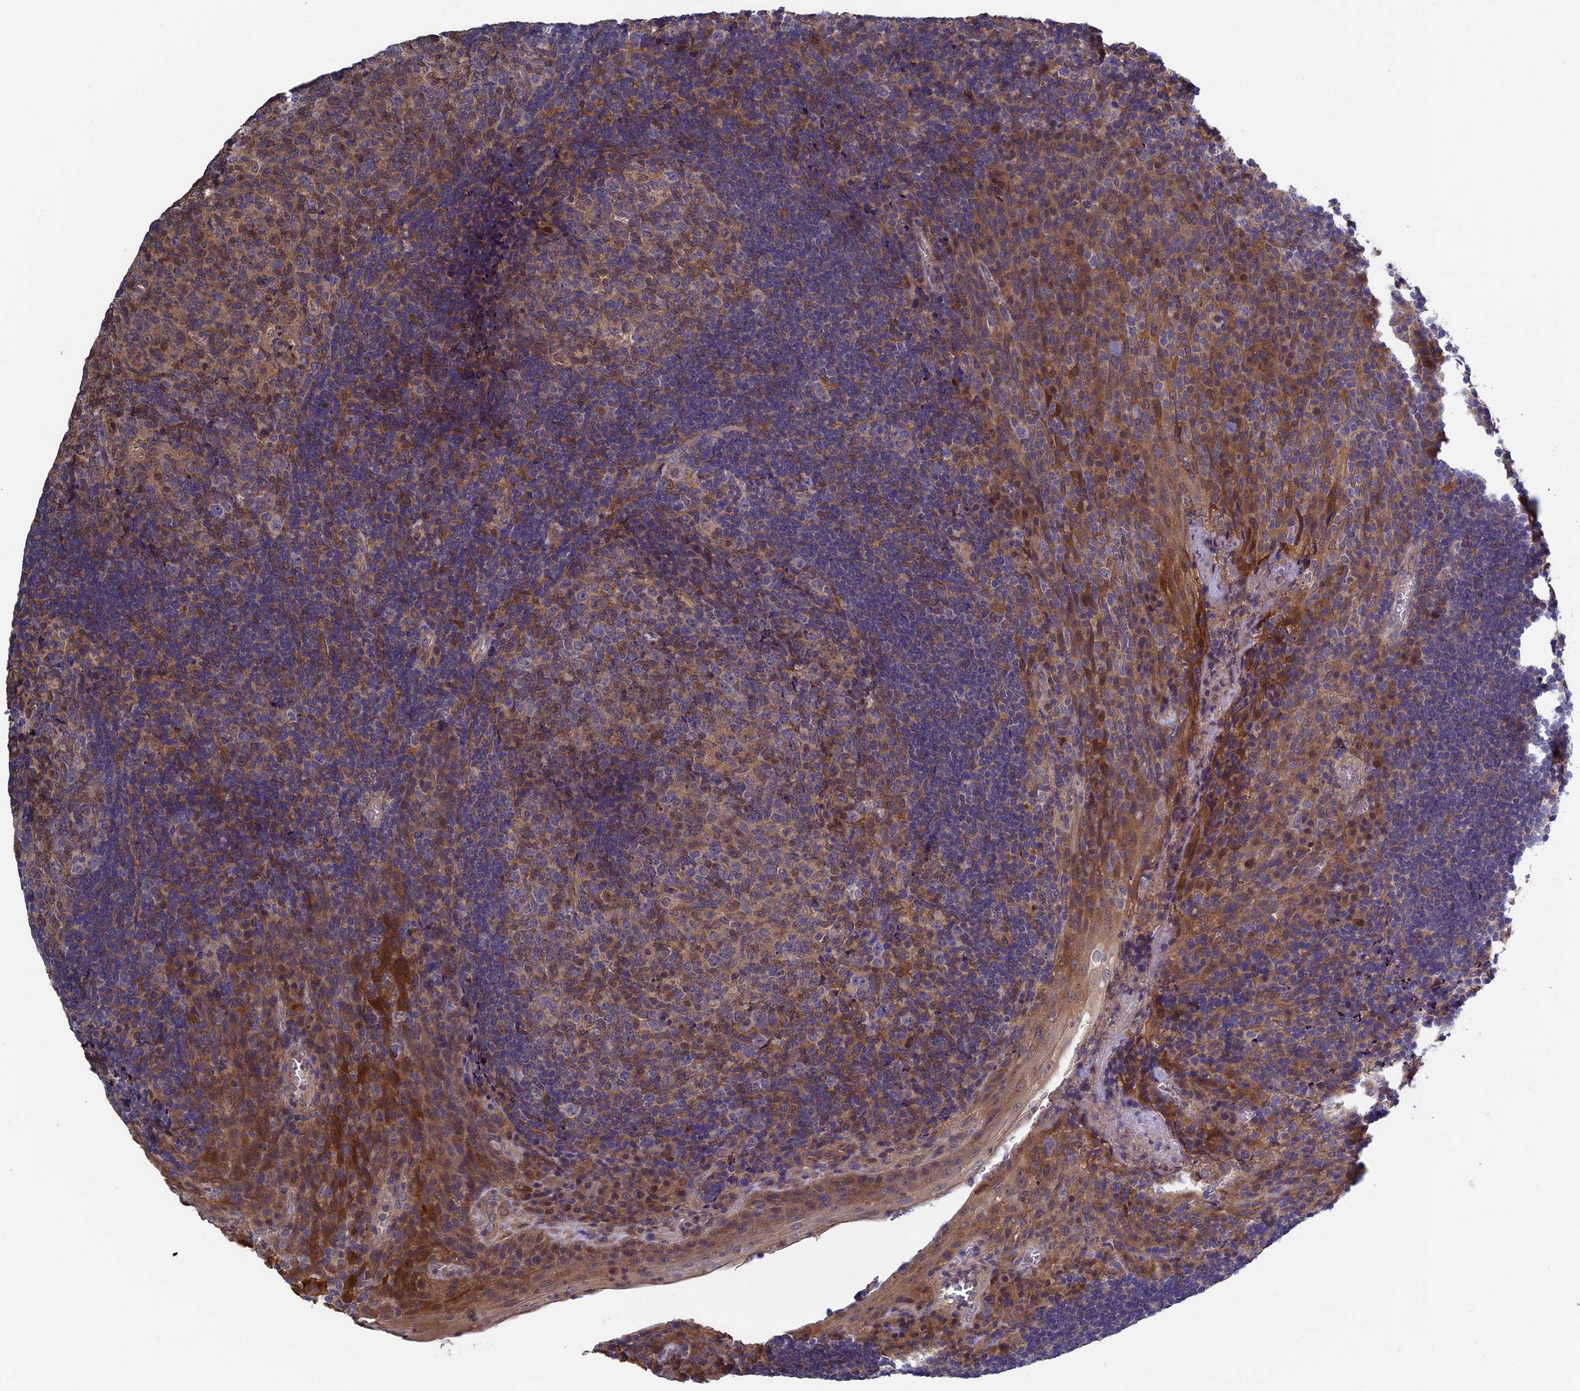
{"staining": {"intensity": "moderate", "quantity": "25%-75%", "location": "cytoplasmic/membranous"}, "tissue": "tonsil", "cell_type": "Germinal center cells", "image_type": "normal", "snomed": [{"axis": "morphology", "description": "Normal tissue, NOS"}, {"axis": "topography", "description": "Tonsil"}], "caption": "Protein analysis of benign tonsil displays moderate cytoplasmic/membranous expression in approximately 25%-75% of germinal center cells.", "gene": "LCMT1", "patient": {"sex": "male", "age": 17}}